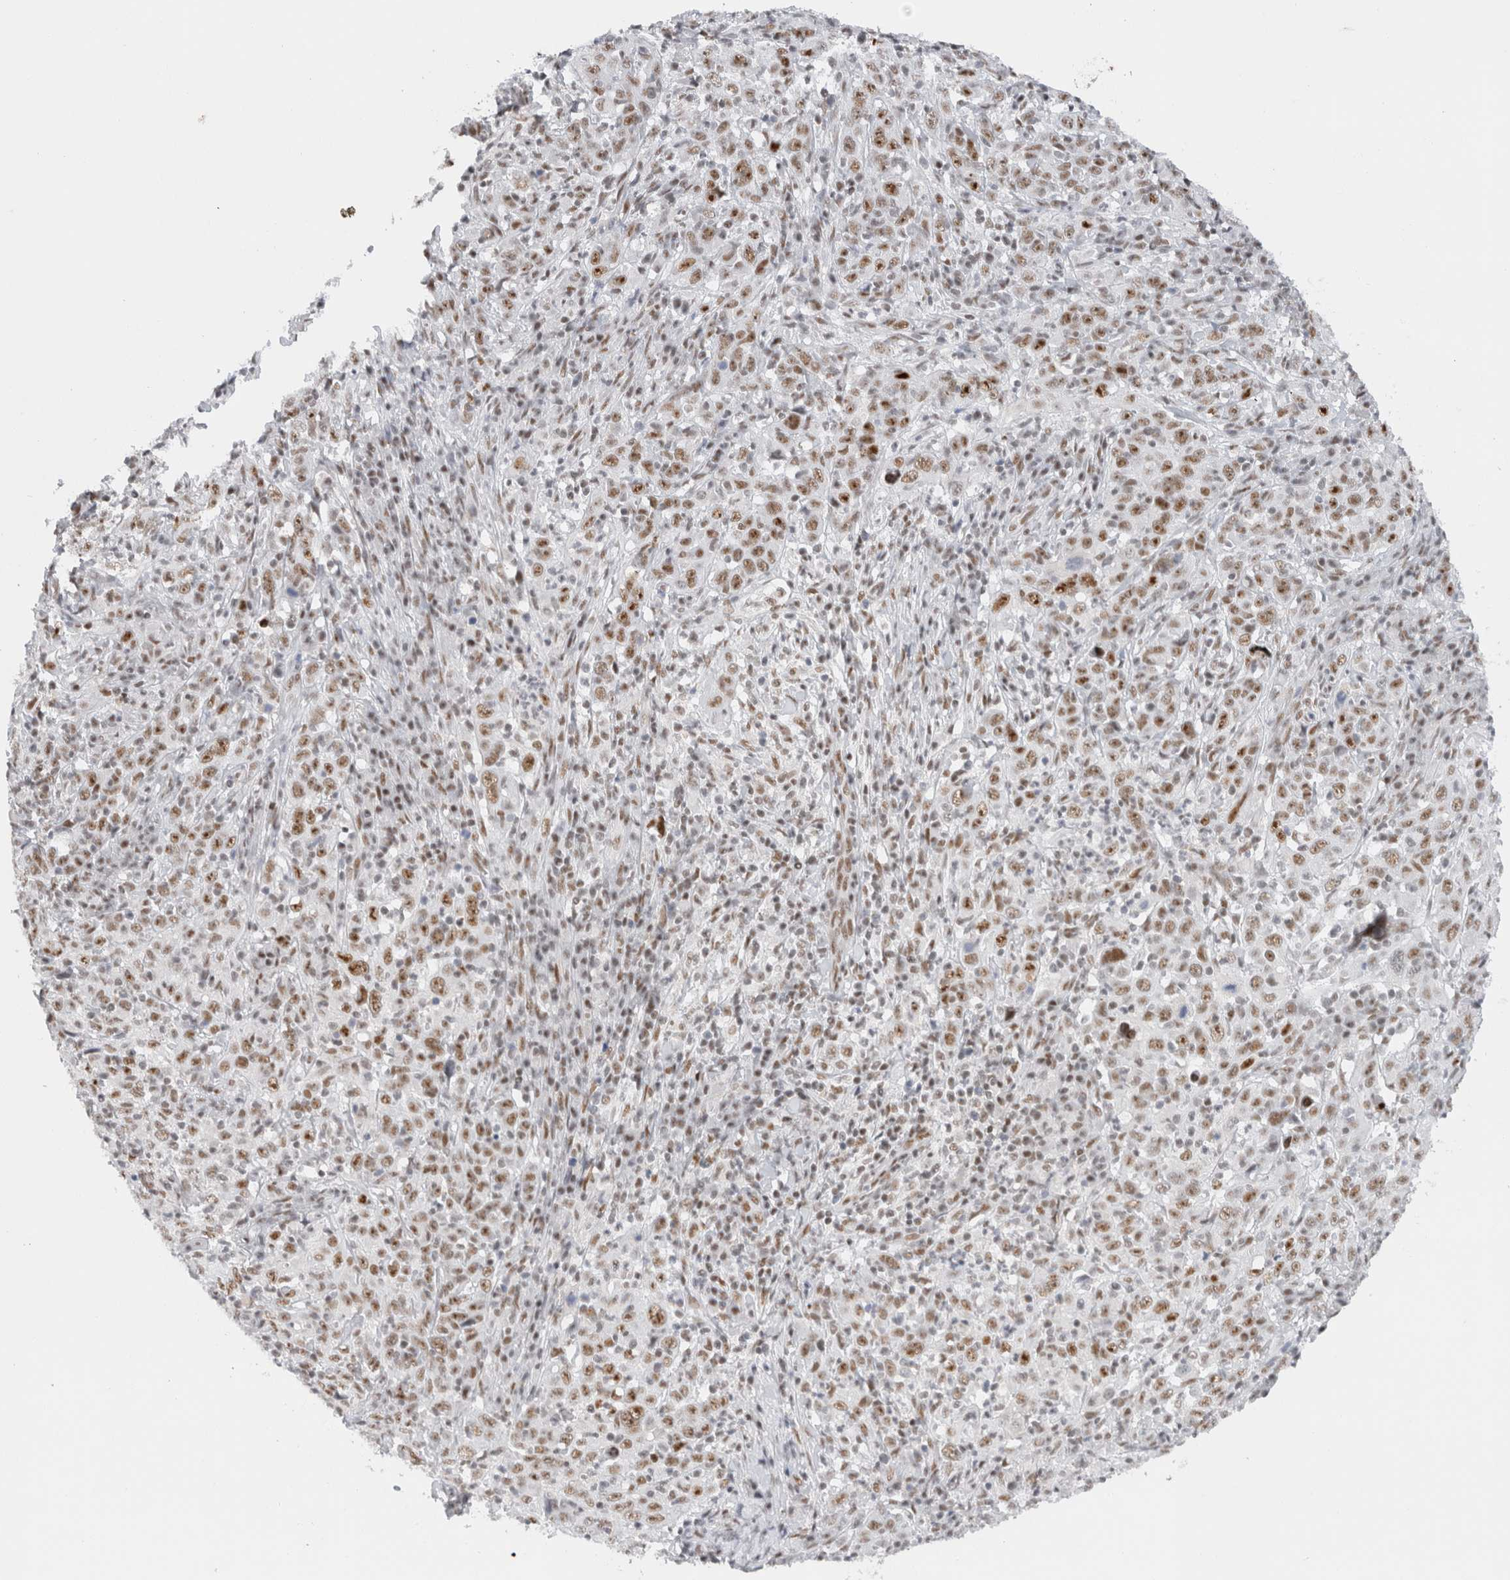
{"staining": {"intensity": "moderate", "quantity": ">75%", "location": "nuclear"}, "tissue": "cervical cancer", "cell_type": "Tumor cells", "image_type": "cancer", "snomed": [{"axis": "morphology", "description": "Squamous cell carcinoma, NOS"}, {"axis": "topography", "description": "Cervix"}], "caption": "Squamous cell carcinoma (cervical) stained with DAB immunohistochemistry reveals medium levels of moderate nuclear expression in about >75% of tumor cells. Using DAB (3,3'-diaminobenzidine) (brown) and hematoxylin (blue) stains, captured at high magnification using brightfield microscopy.", "gene": "COPS7A", "patient": {"sex": "female", "age": 46}}